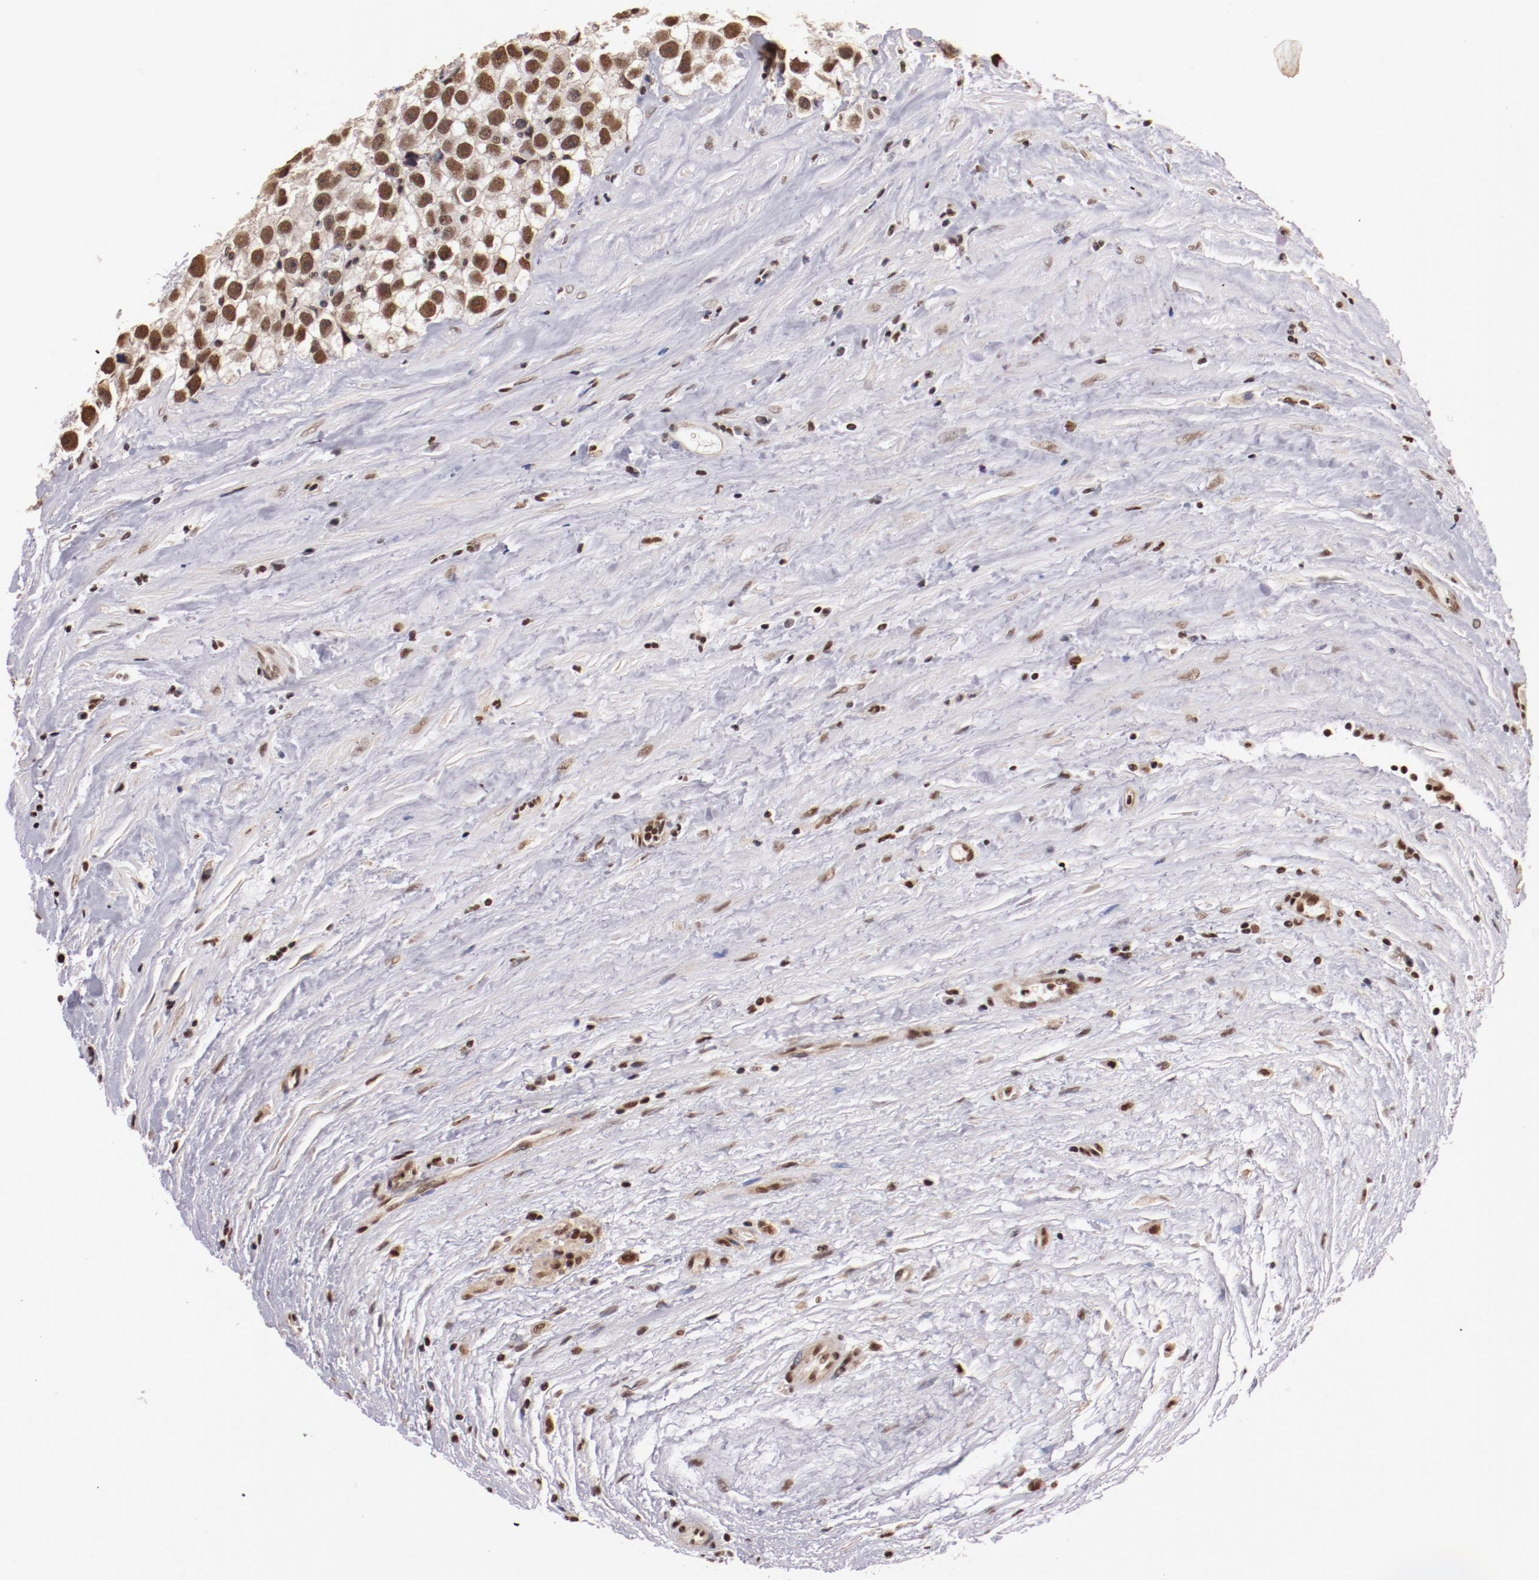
{"staining": {"intensity": "moderate", "quantity": ">75%", "location": "cytoplasmic/membranous,nuclear"}, "tissue": "testis cancer", "cell_type": "Tumor cells", "image_type": "cancer", "snomed": [{"axis": "morphology", "description": "Seminoma, NOS"}, {"axis": "topography", "description": "Testis"}], "caption": "Seminoma (testis) stained with DAB IHC exhibits medium levels of moderate cytoplasmic/membranous and nuclear staining in about >75% of tumor cells.", "gene": "STAG2", "patient": {"sex": "male", "age": 43}}